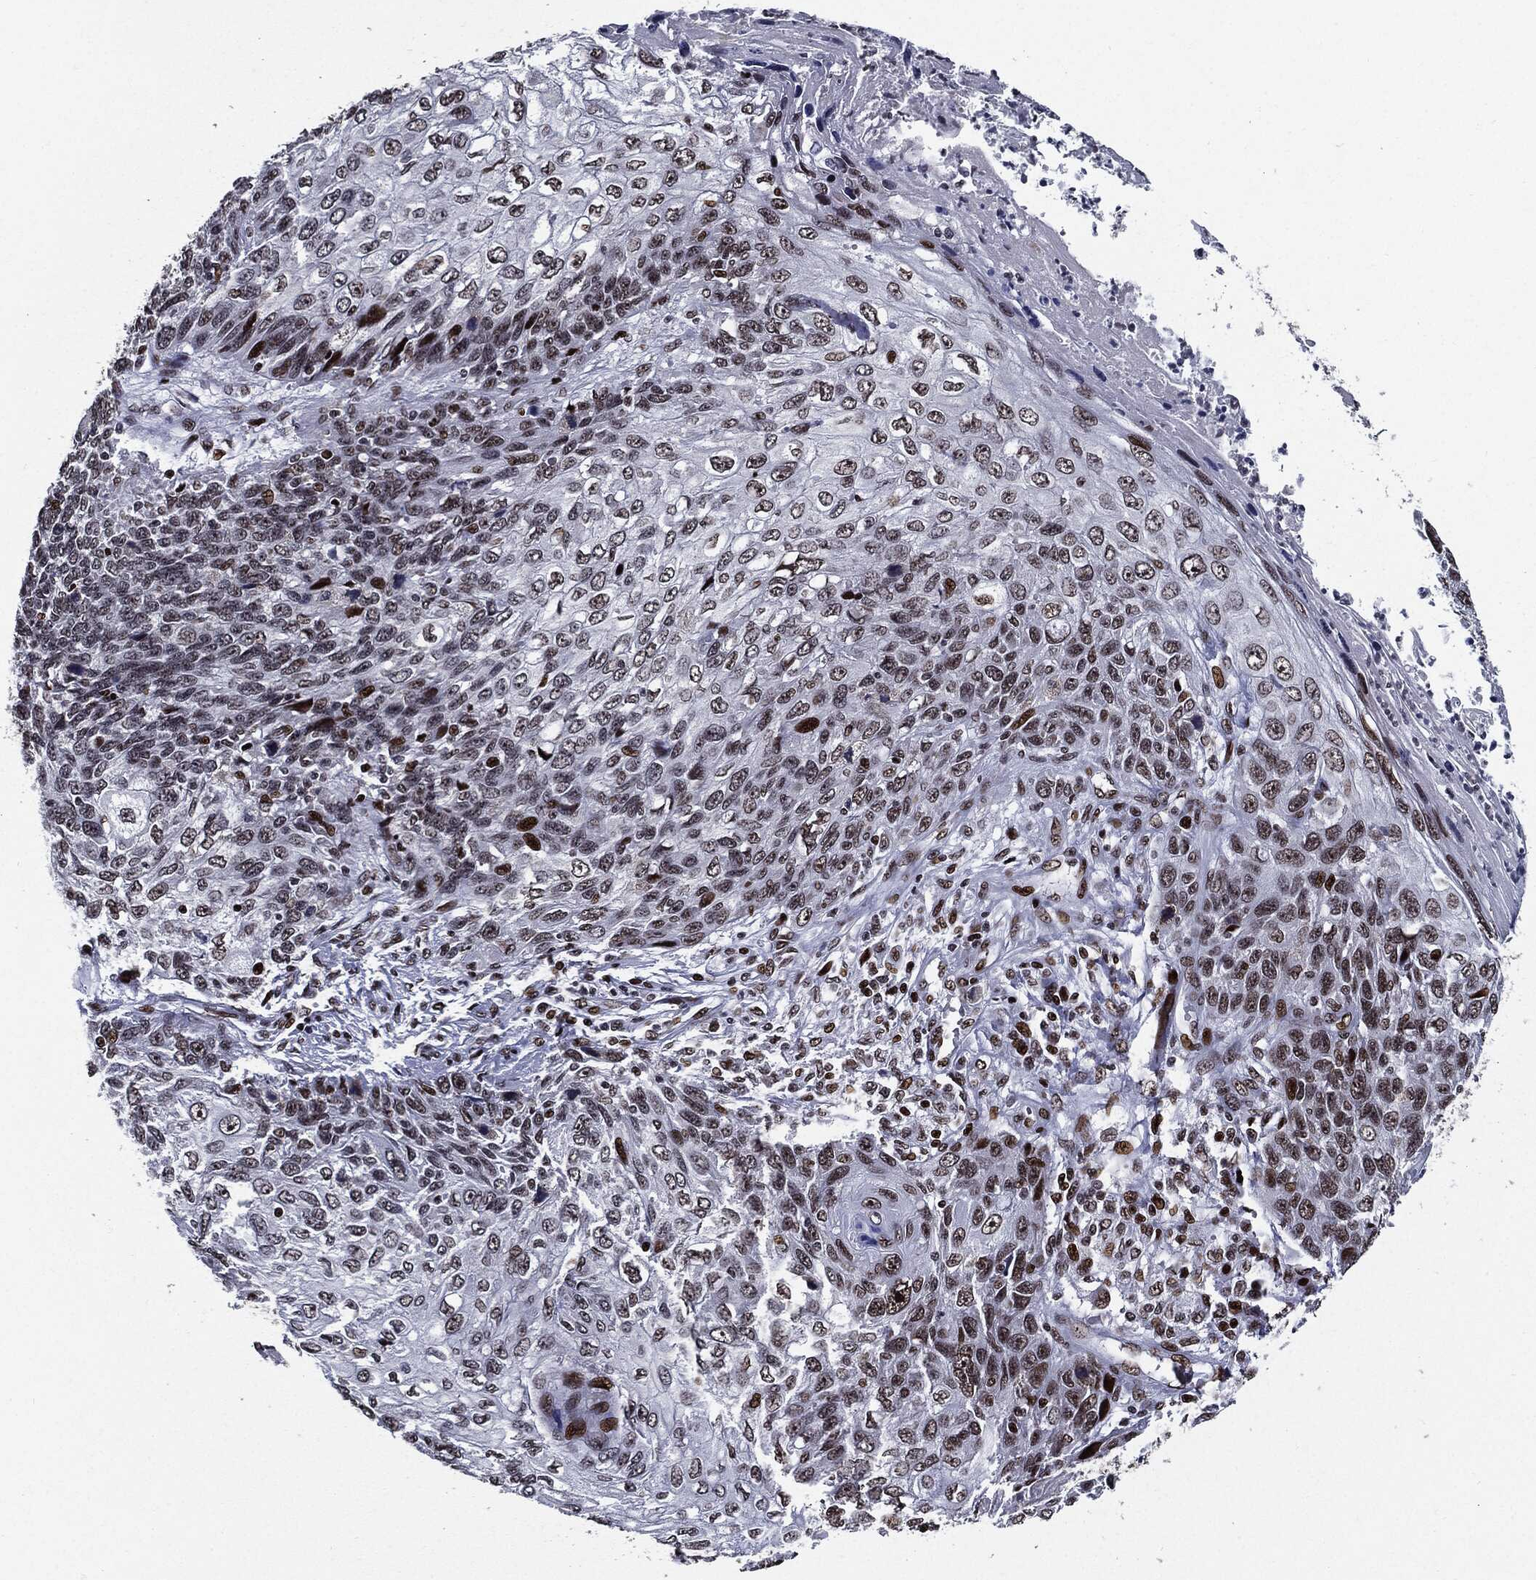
{"staining": {"intensity": "moderate", "quantity": "25%-75%", "location": "nuclear"}, "tissue": "skin cancer", "cell_type": "Tumor cells", "image_type": "cancer", "snomed": [{"axis": "morphology", "description": "Squamous cell carcinoma, NOS"}, {"axis": "topography", "description": "Skin"}], "caption": "Immunohistochemical staining of skin squamous cell carcinoma demonstrates medium levels of moderate nuclear protein staining in about 25%-75% of tumor cells. (IHC, brightfield microscopy, high magnification).", "gene": "ZFP91", "patient": {"sex": "male", "age": 92}}